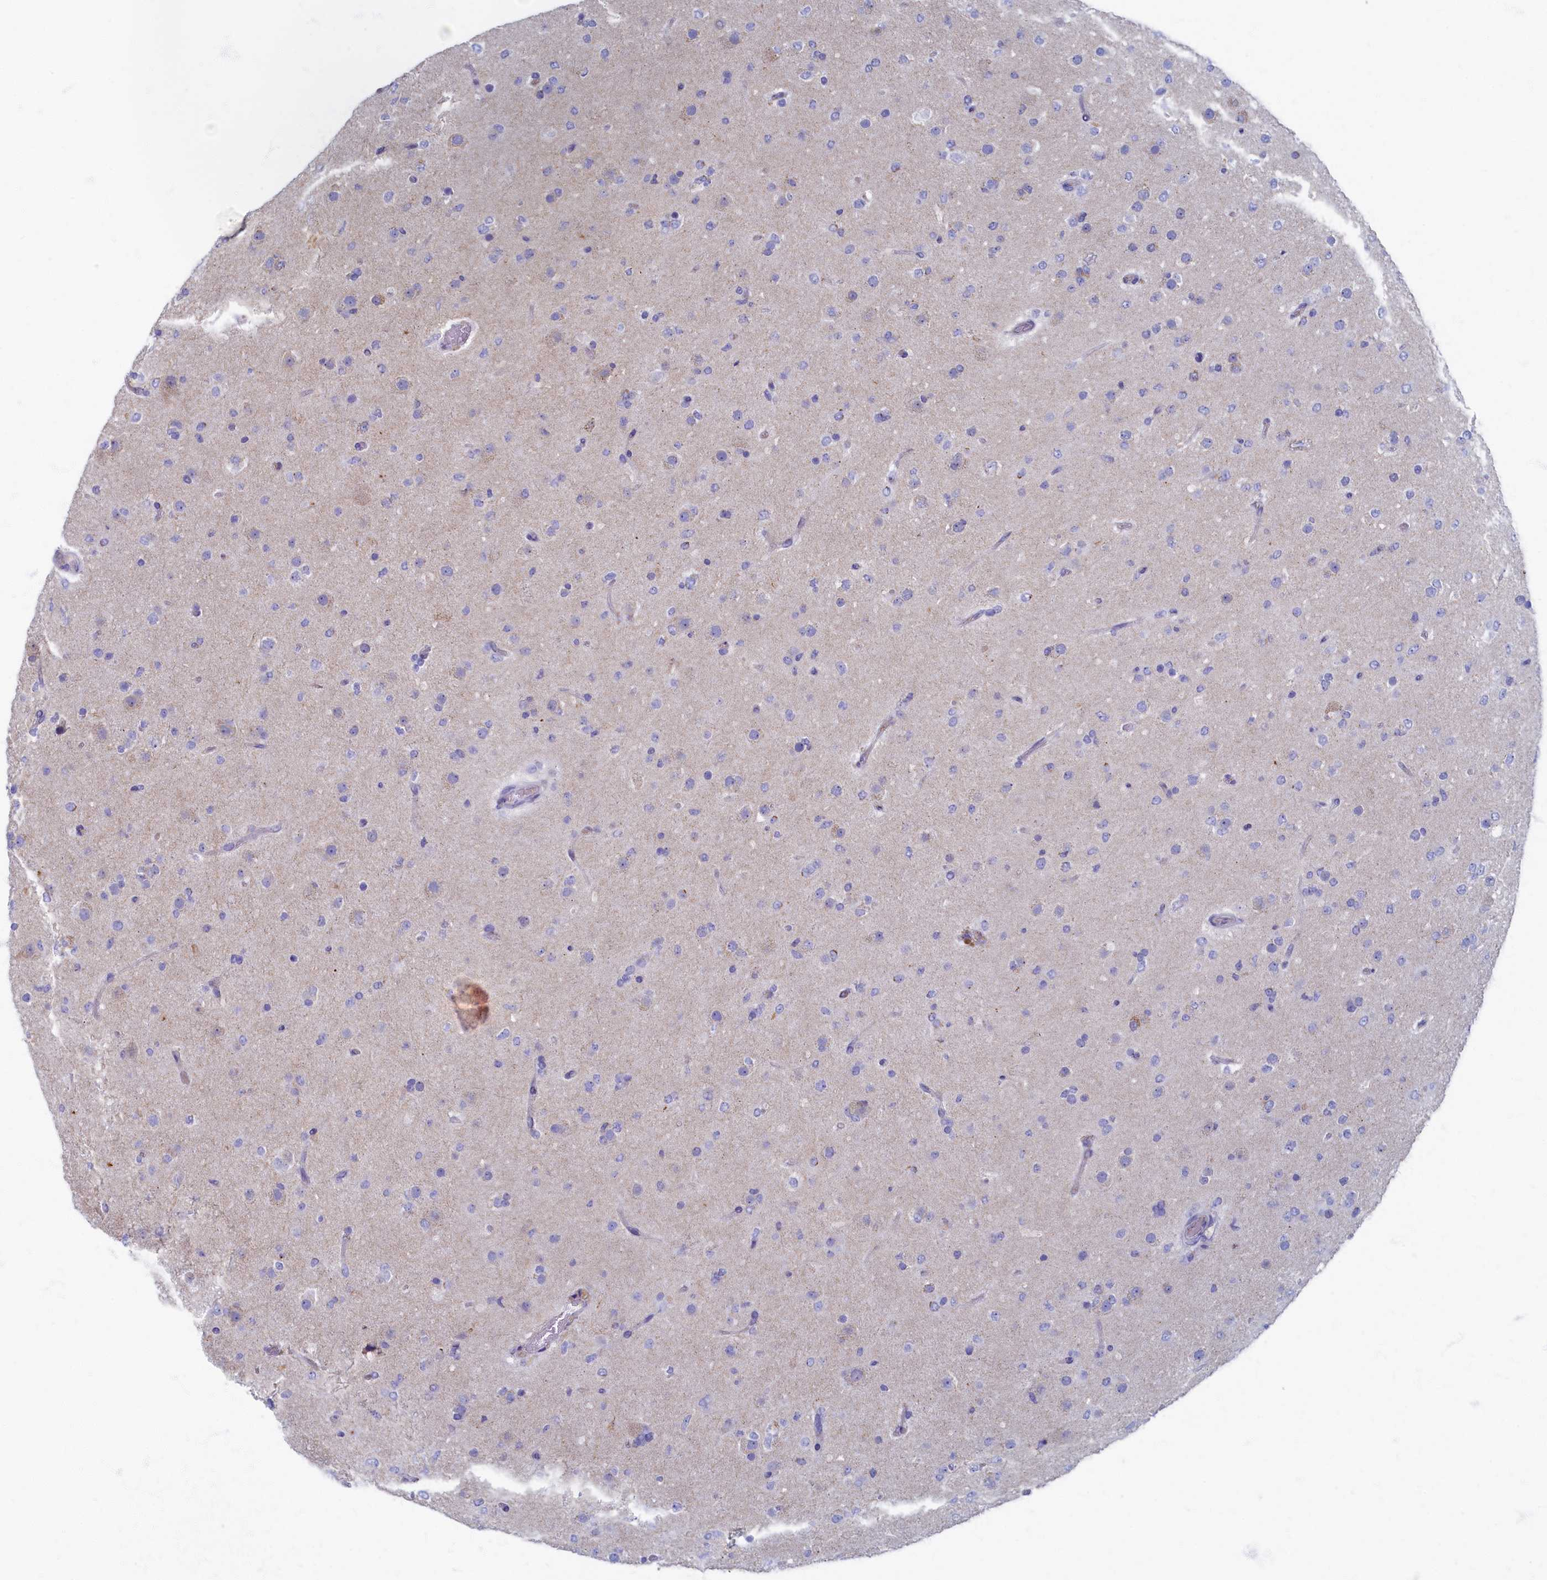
{"staining": {"intensity": "negative", "quantity": "none", "location": "none"}, "tissue": "glioma", "cell_type": "Tumor cells", "image_type": "cancer", "snomed": [{"axis": "morphology", "description": "Glioma, malignant, Low grade"}, {"axis": "topography", "description": "Brain"}], "caption": "A high-resolution micrograph shows immunohistochemistry staining of glioma, which displays no significant expression in tumor cells.", "gene": "OCIAD2", "patient": {"sex": "male", "age": 65}}